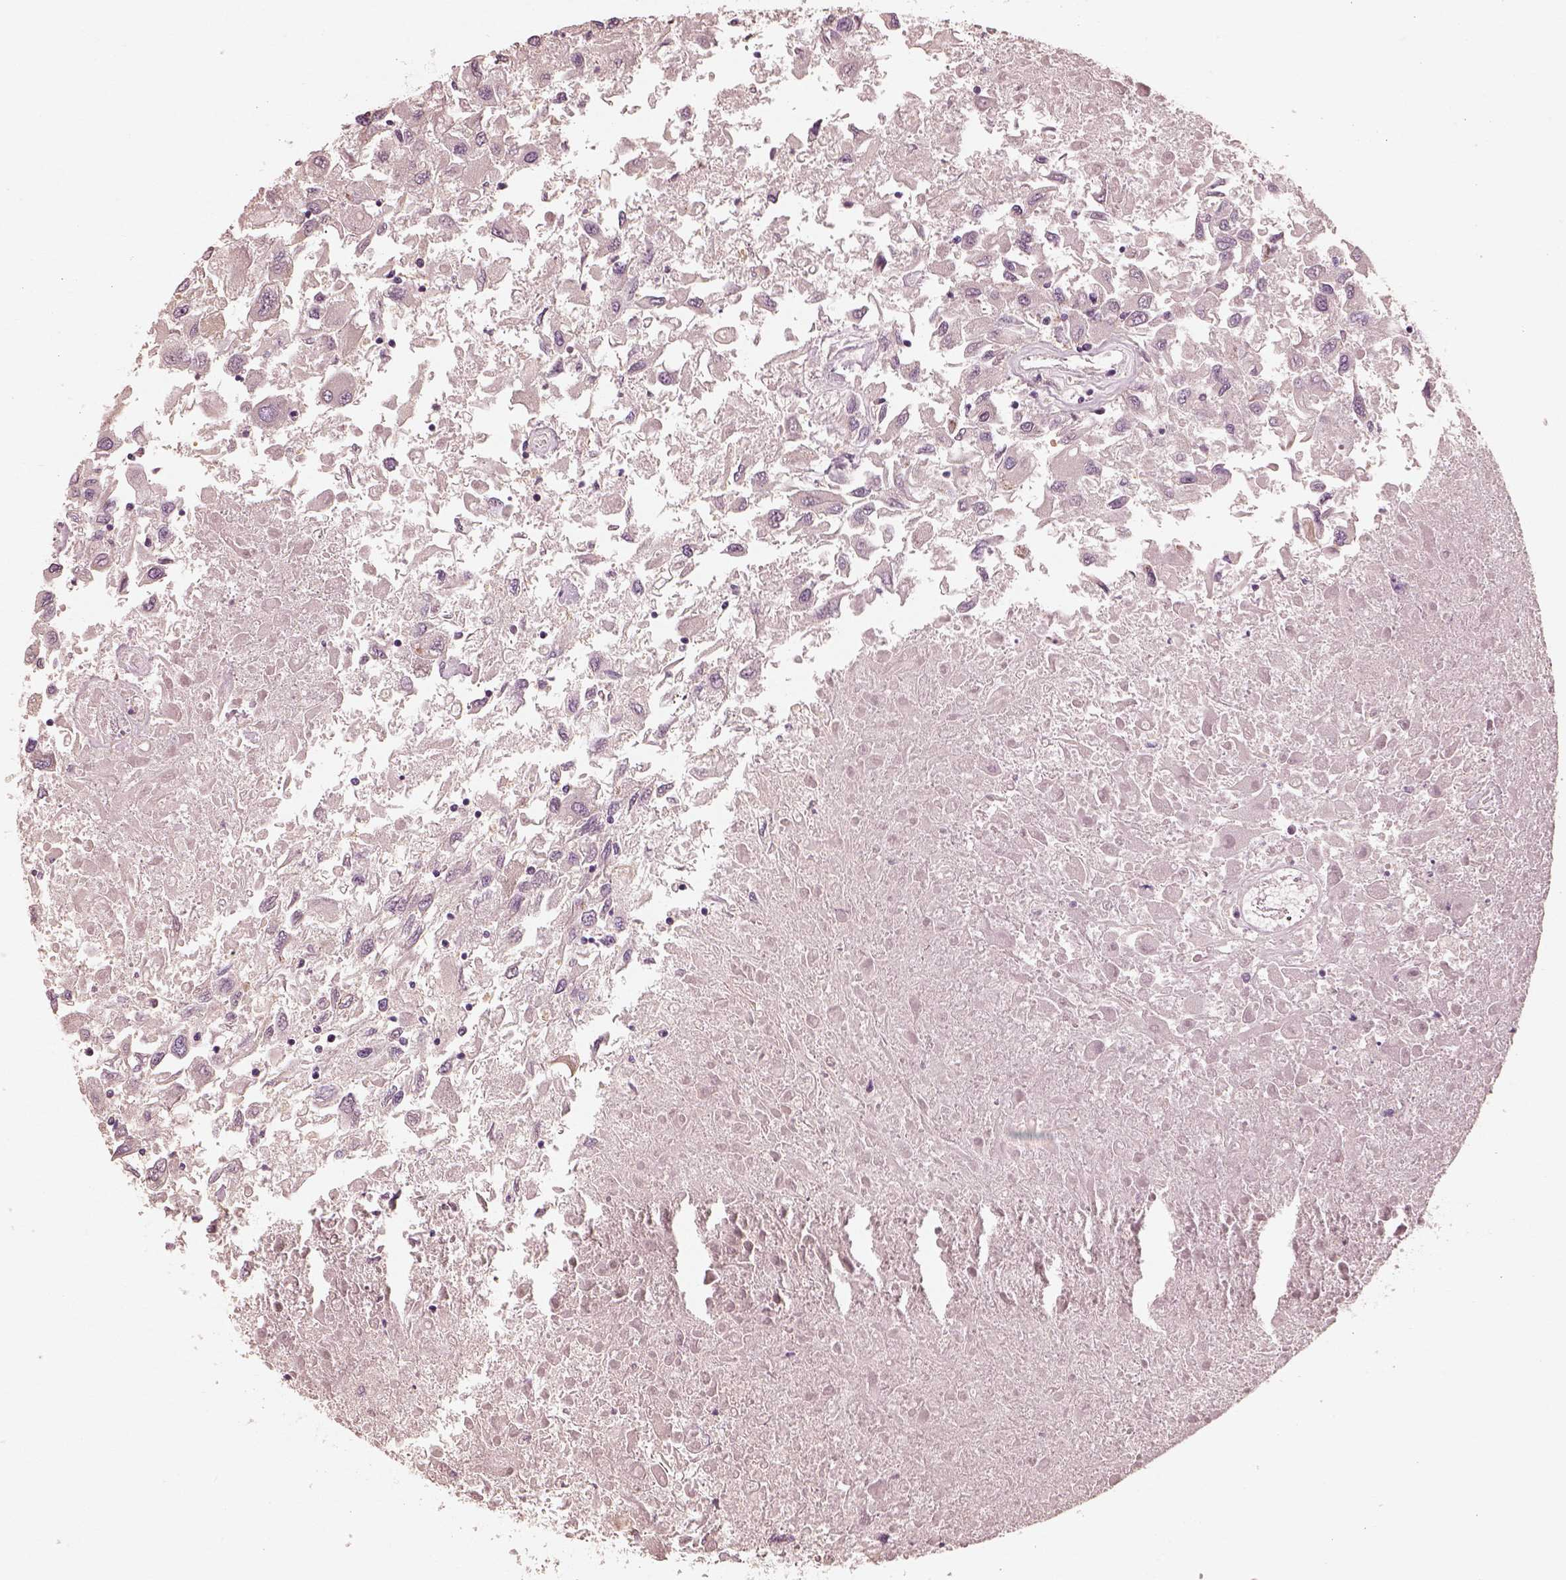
{"staining": {"intensity": "negative", "quantity": "none", "location": "none"}, "tissue": "renal cancer", "cell_type": "Tumor cells", "image_type": "cancer", "snomed": [{"axis": "morphology", "description": "Adenocarcinoma, NOS"}, {"axis": "topography", "description": "Kidney"}], "caption": "Micrograph shows no protein staining in tumor cells of adenocarcinoma (renal) tissue.", "gene": "RS1", "patient": {"sex": "female", "age": 76}}